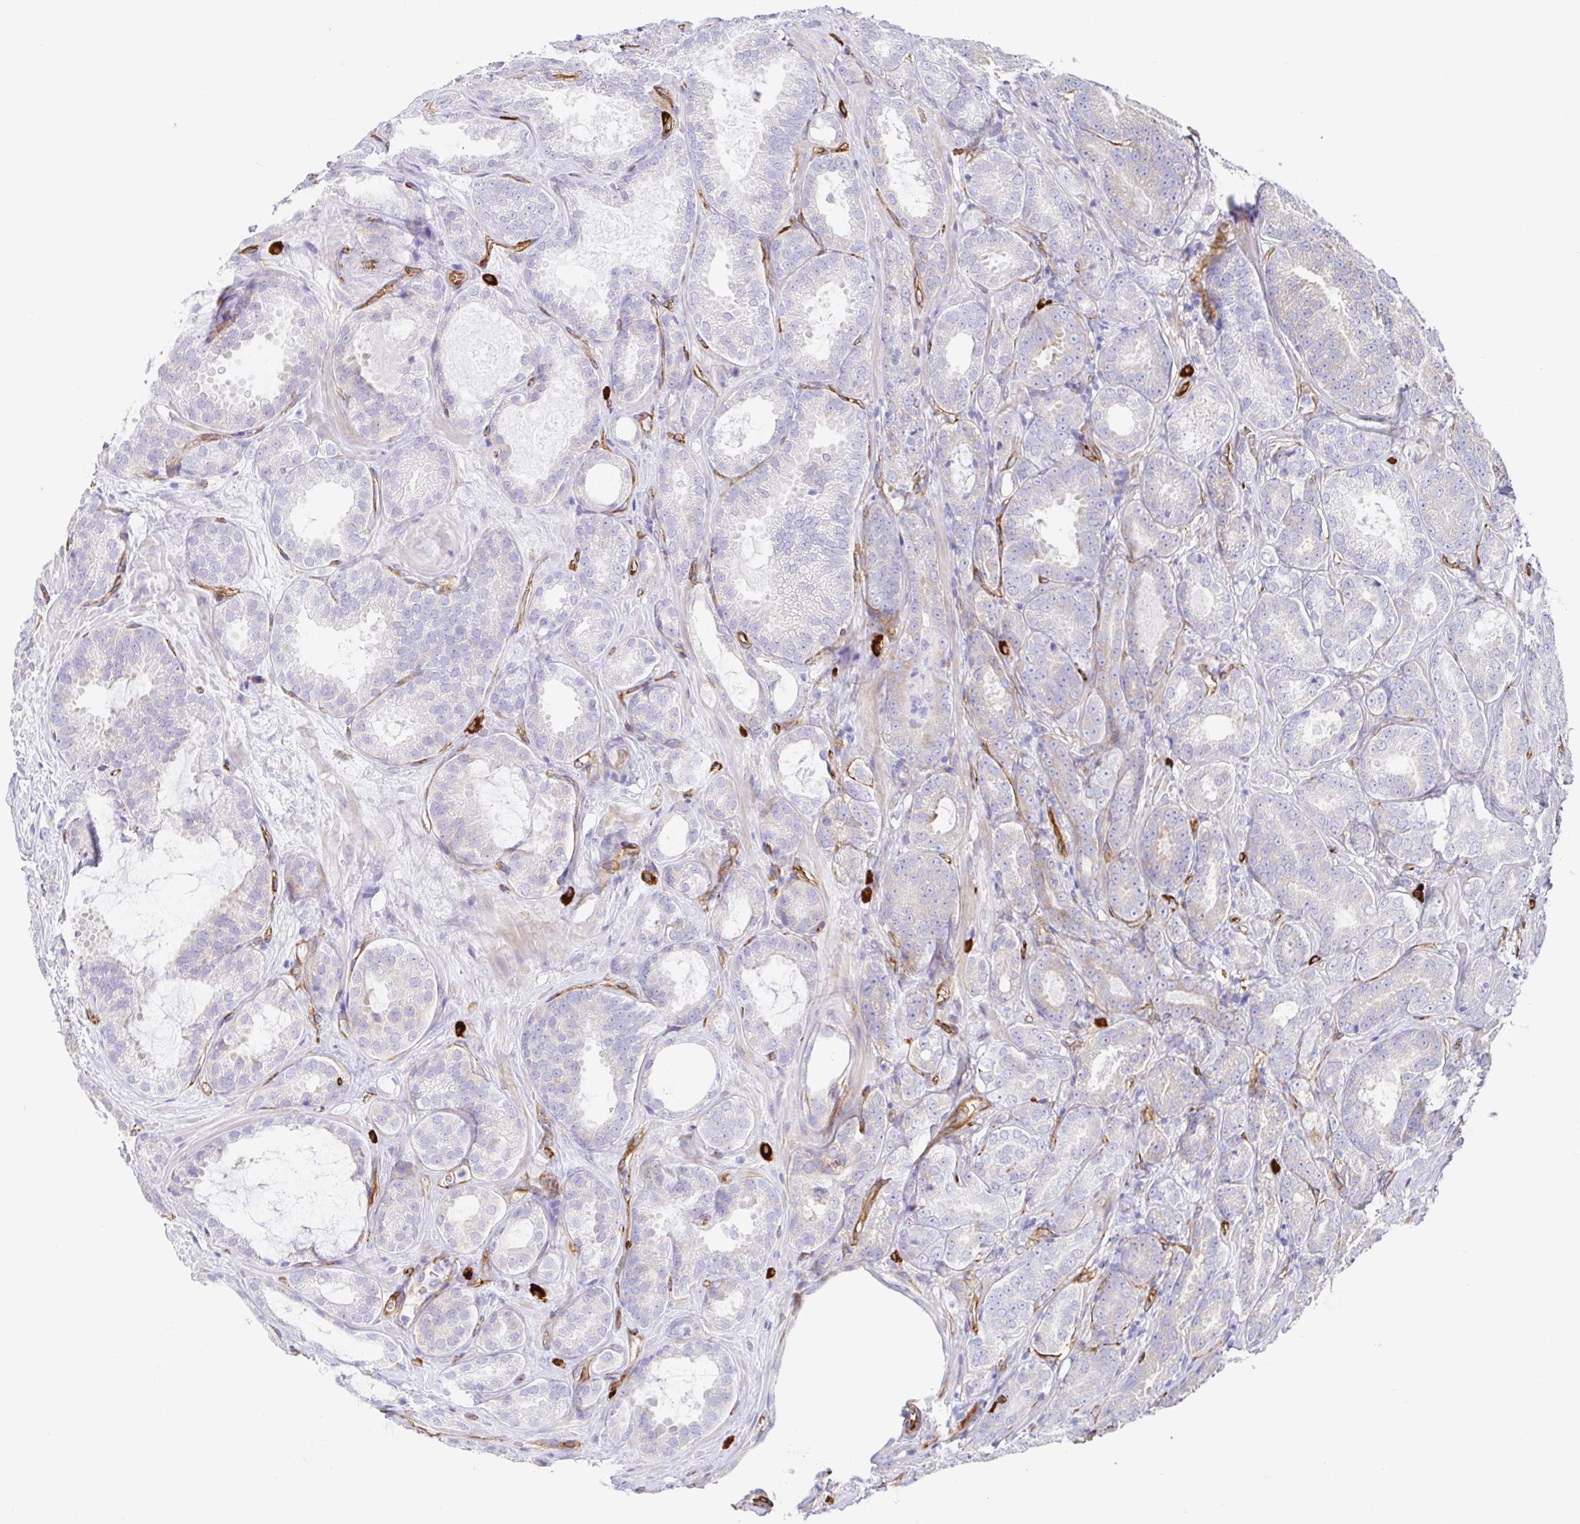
{"staining": {"intensity": "negative", "quantity": "none", "location": "none"}, "tissue": "prostate cancer", "cell_type": "Tumor cells", "image_type": "cancer", "snomed": [{"axis": "morphology", "description": "Adenocarcinoma, High grade"}, {"axis": "topography", "description": "Prostate"}], "caption": "DAB immunohistochemical staining of human high-grade adenocarcinoma (prostate) reveals no significant expression in tumor cells. The staining is performed using DAB brown chromogen with nuclei counter-stained in using hematoxylin.", "gene": "DOCK1", "patient": {"sex": "male", "age": 64}}